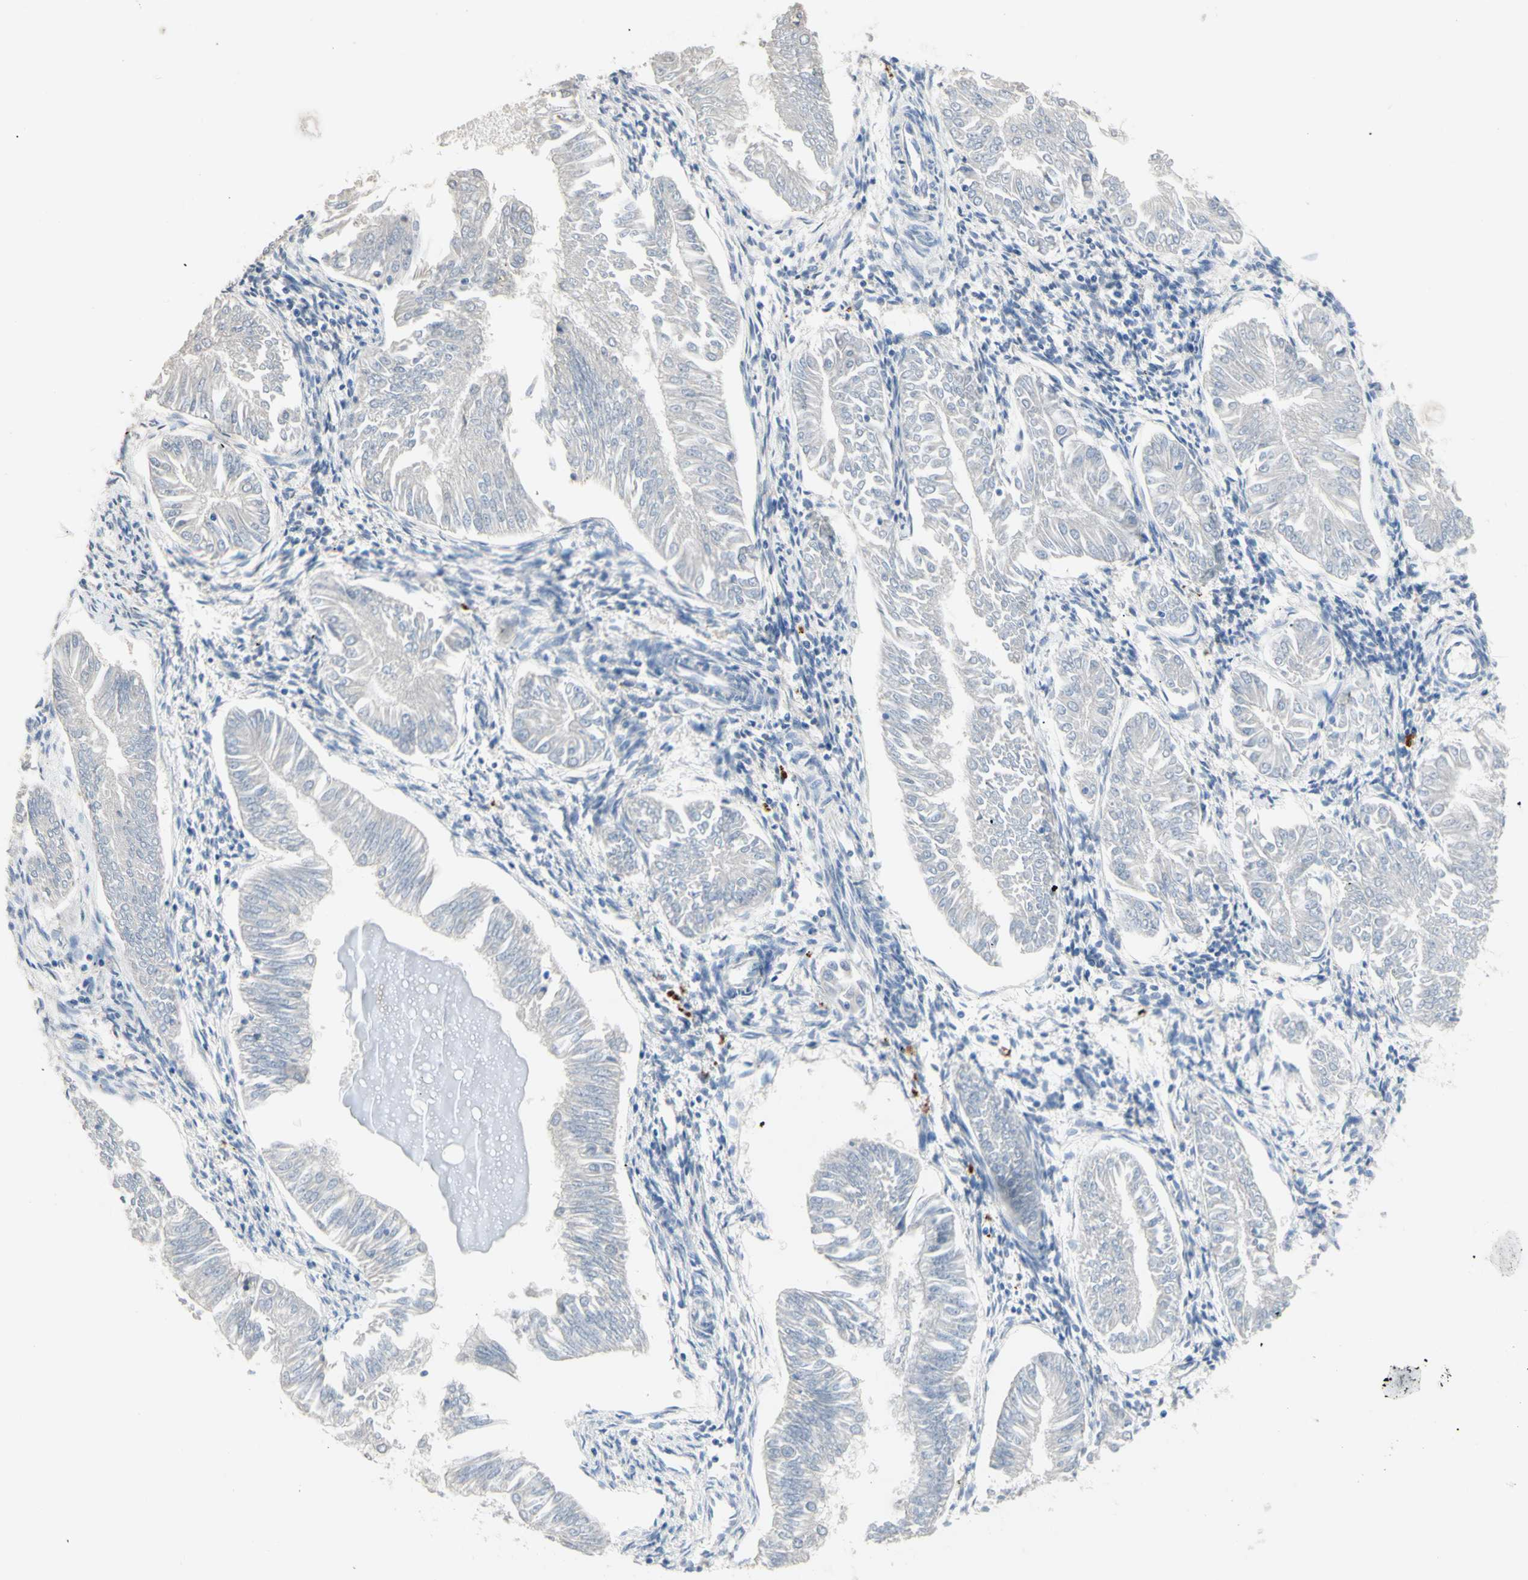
{"staining": {"intensity": "negative", "quantity": "none", "location": "none"}, "tissue": "endometrial cancer", "cell_type": "Tumor cells", "image_type": "cancer", "snomed": [{"axis": "morphology", "description": "Adenocarcinoma, NOS"}, {"axis": "topography", "description": "Endometrium"}], "caption": "This is an immunohistochemistry (IHC) micrograph of human endometrial cancer (adenocarcinoma). There is no staining in tumor cells.", "gene": "CDON", "patient": {"sex": "female", "age": 53}}